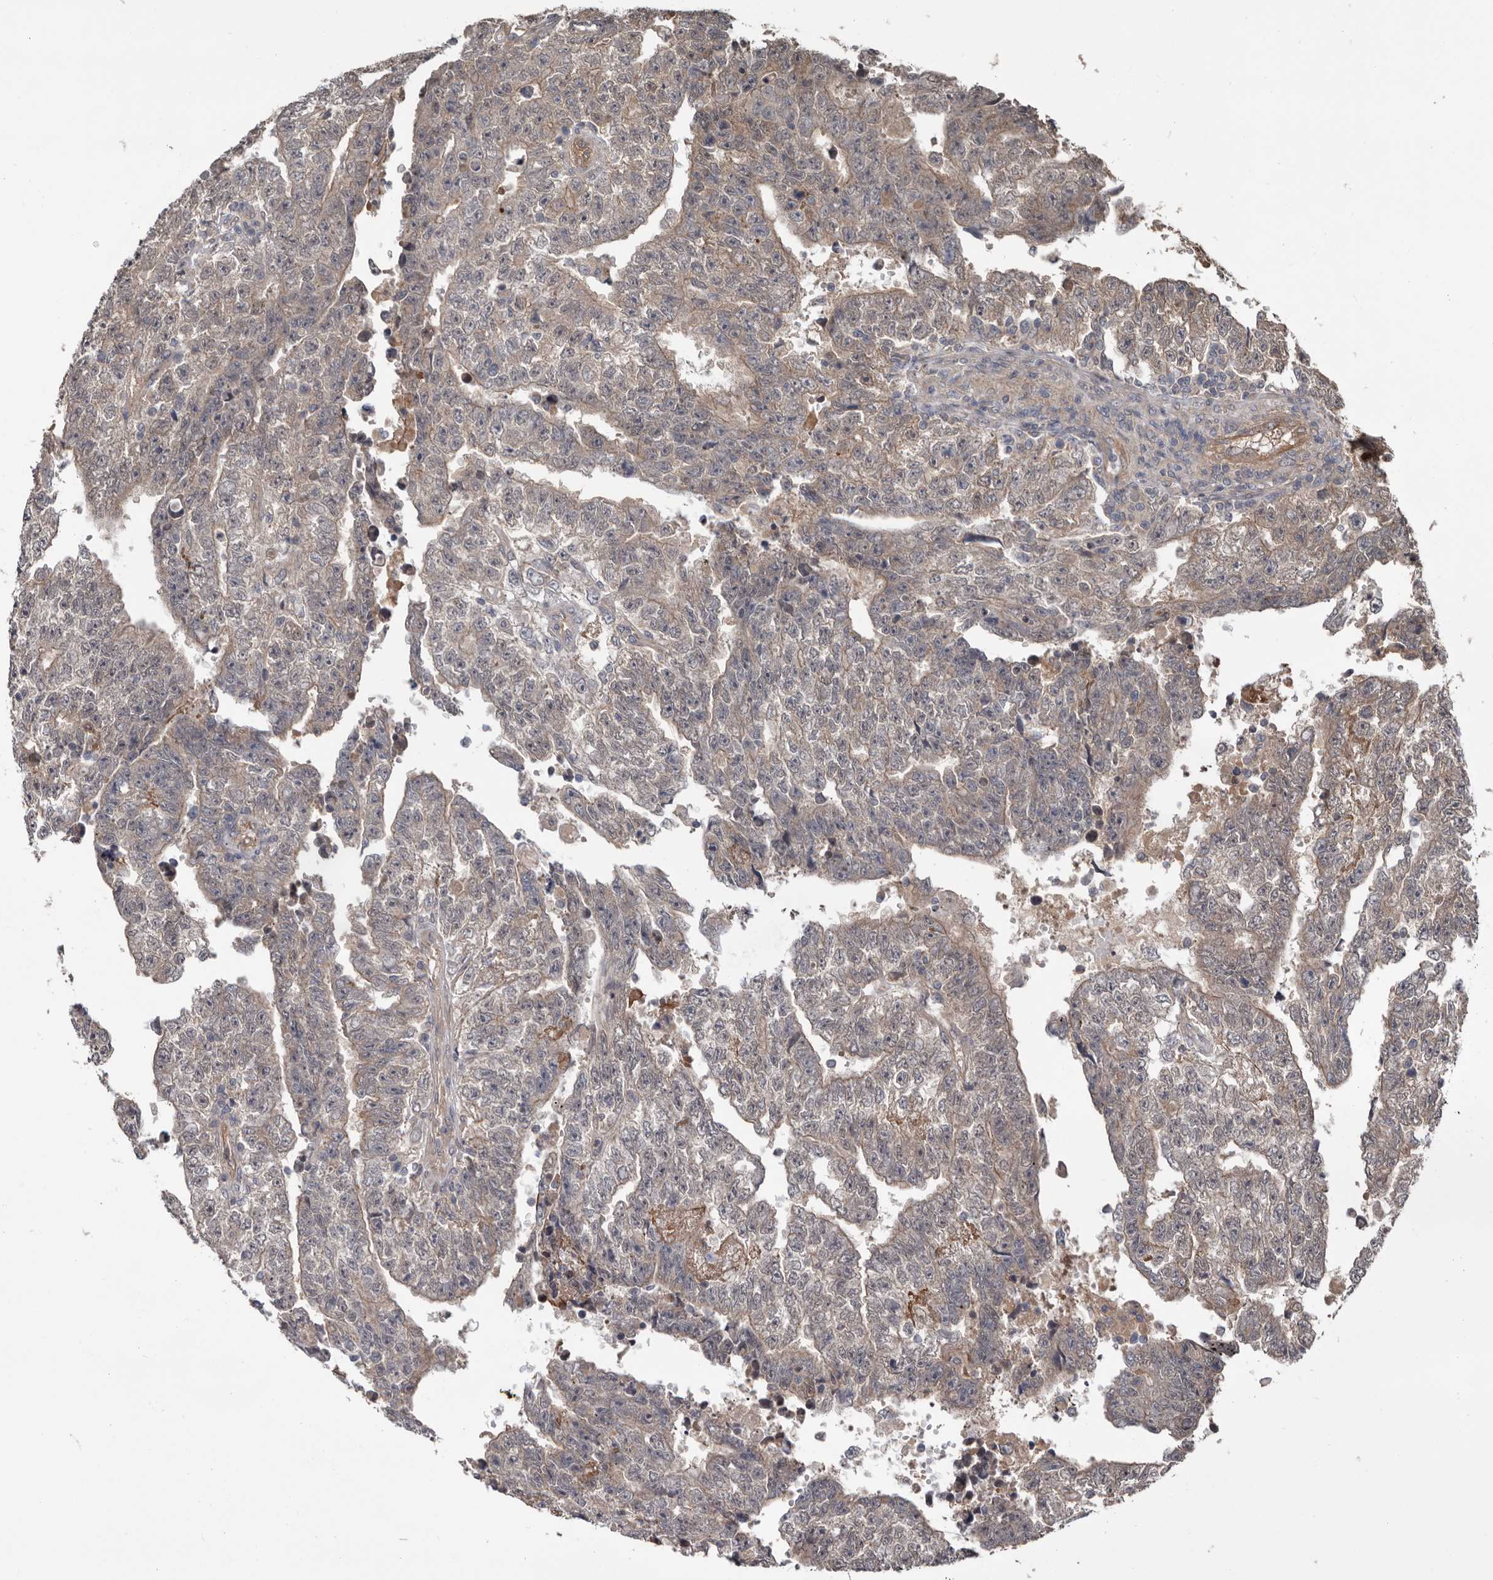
{"staining": {"intensity": "weak", "quantity": "25%-75%", "location": "cytoplasmic/membranous"}, "tissue": "testis cancer", "cell_type": "Tumor cells", "image_type": "cancer", "snomed": [{"axis": "morphology", "description": "Carcinoma, Embryonal, NOS"}, {"axis": "topography", "description": "Testis"}], "caption": "A histopathology image of human testis embryonal carcinoma stained for a protein shows weak cytoplasmic/membranous brown staining in tumor cells. Using DAB (brown) and hematoxylin (blue) stains, captured at high magnification using brightfield microscopy.", "gene": "DNAJB4", "patient": {"sex": "male", "age": 25}}